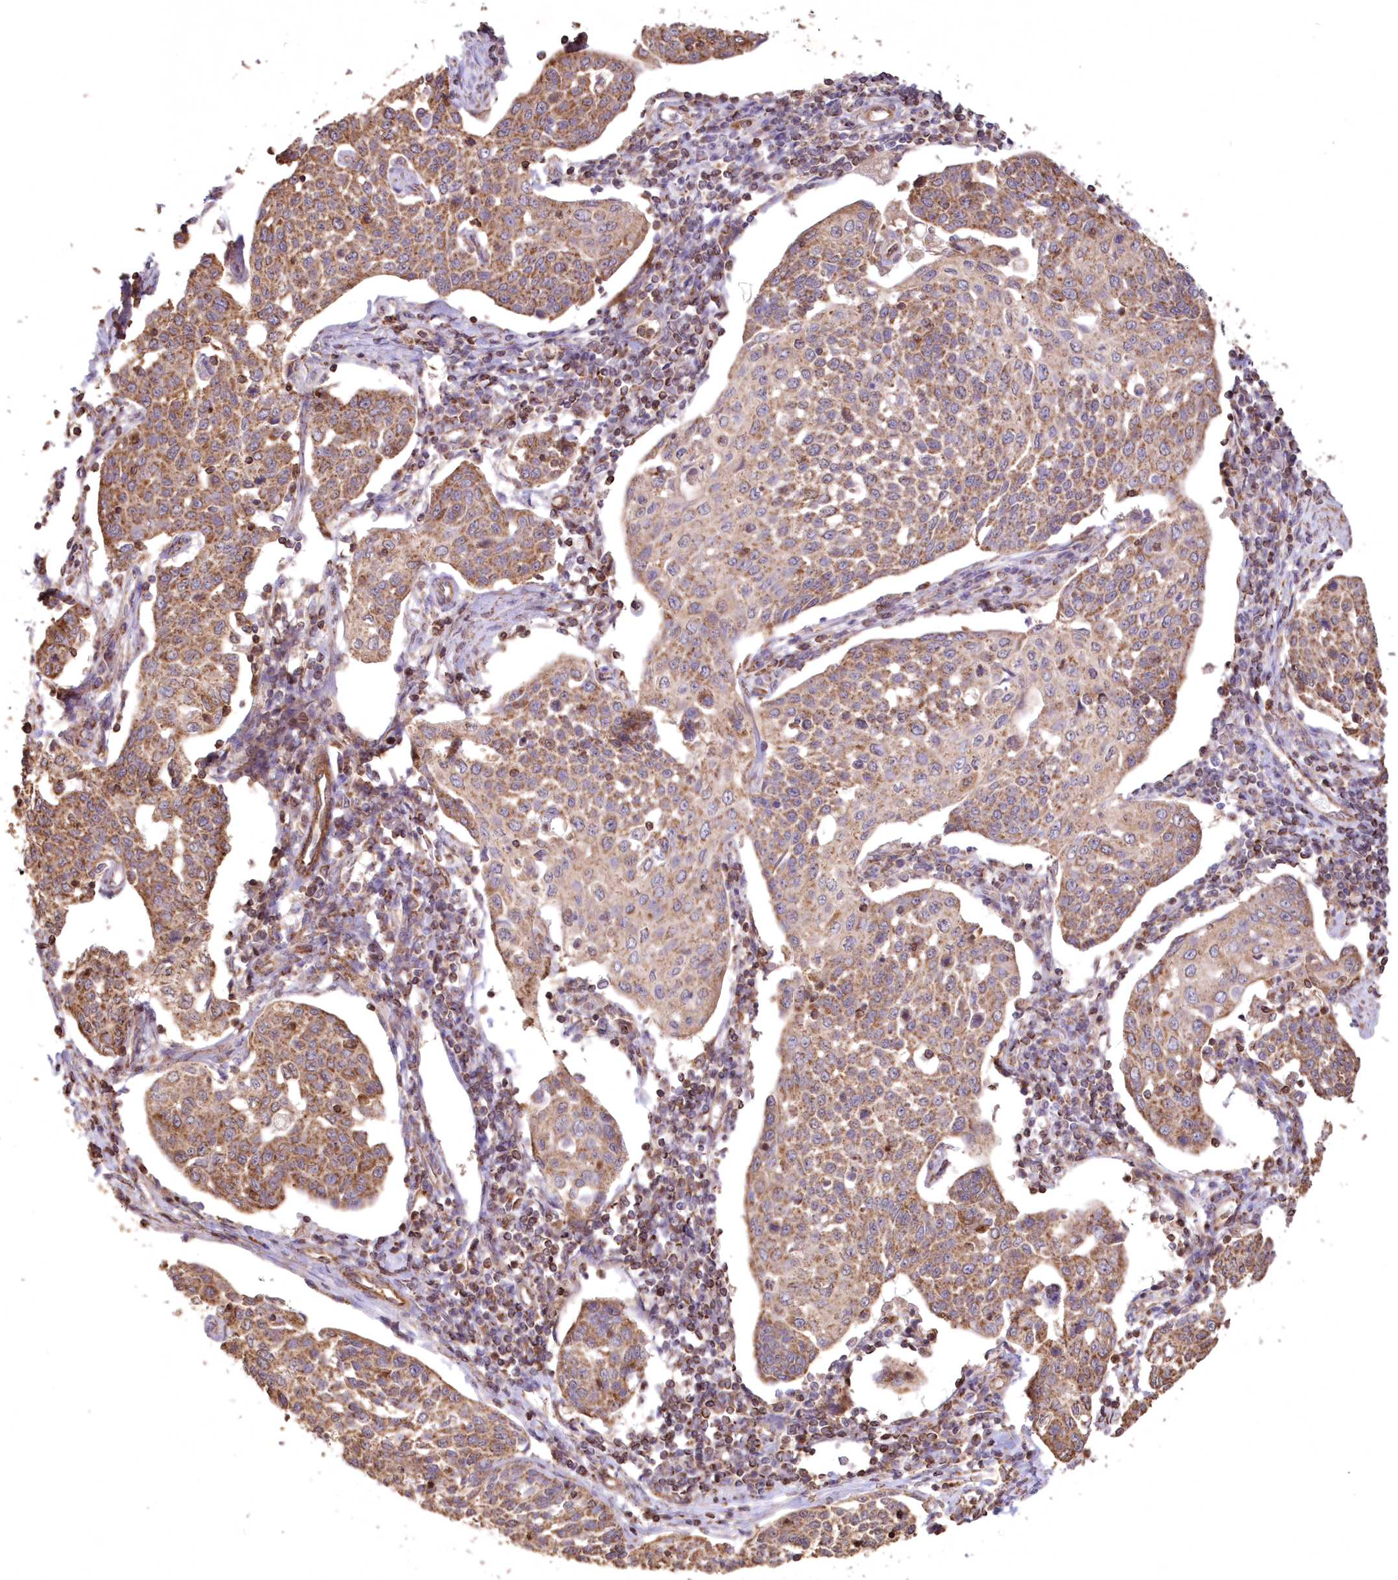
{"staining": {"intensity": "moderate", "quantity": ">75%", "location": "cytoplasmic/membranous"}, "tissue": "cervical cancer", "cell_type": "Tumor cells", "image_type": "cancer", "snomed": [{"axis": "morphology", "description": "Squamous cell carcinoma, NOS"}, {"axis": "topography", "description": "Cervix"}], "caption": "A high-resolution micrograph shows immunohistochemistry (IHC) staining of cervical squamous cell carcinoma, which displays moderate cytoplasmic/membranous staining in about >75% of tumor cells.", "gene": "TMEM139", "patient": {"sex": "female", "age": 34}}